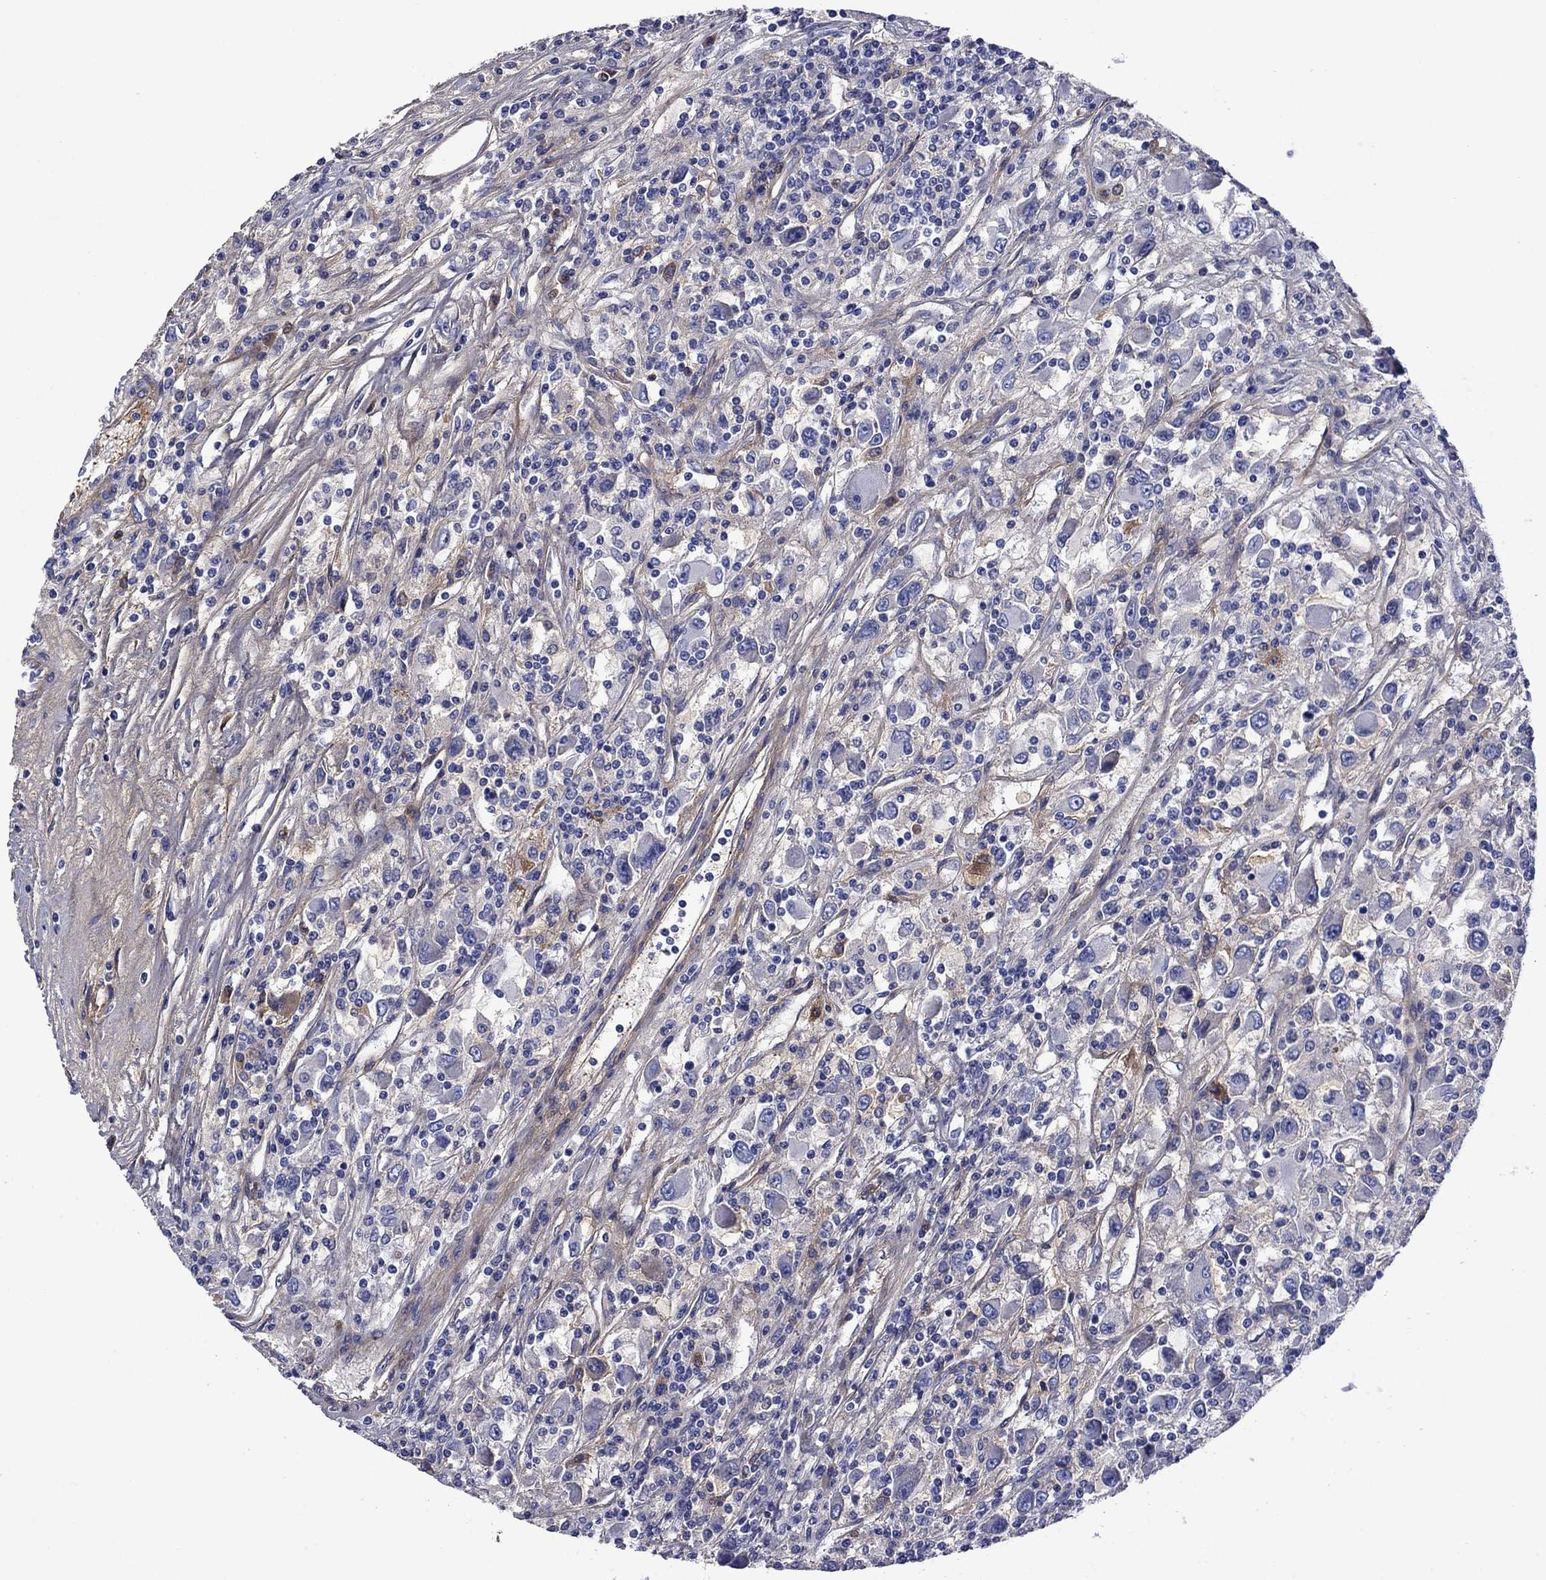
{"staining": {"intensity": "negative", "quantity": "none", "location": "none"}, "tissue": "renal cancer", "cell_type": "Tumor cells", "image_type": "cancer", "snomed": [{"axis": "morphology", "description": "Adenocarcinoma, NOS"}, {"axis": "topography", "description": "Kidney"}], "caption": "Renal cancer was stained to show a protein in brown. There is no significant staining in tumor cells.", "gene": "HSPG2", "patient": {"sex": "female", "age": 67}}